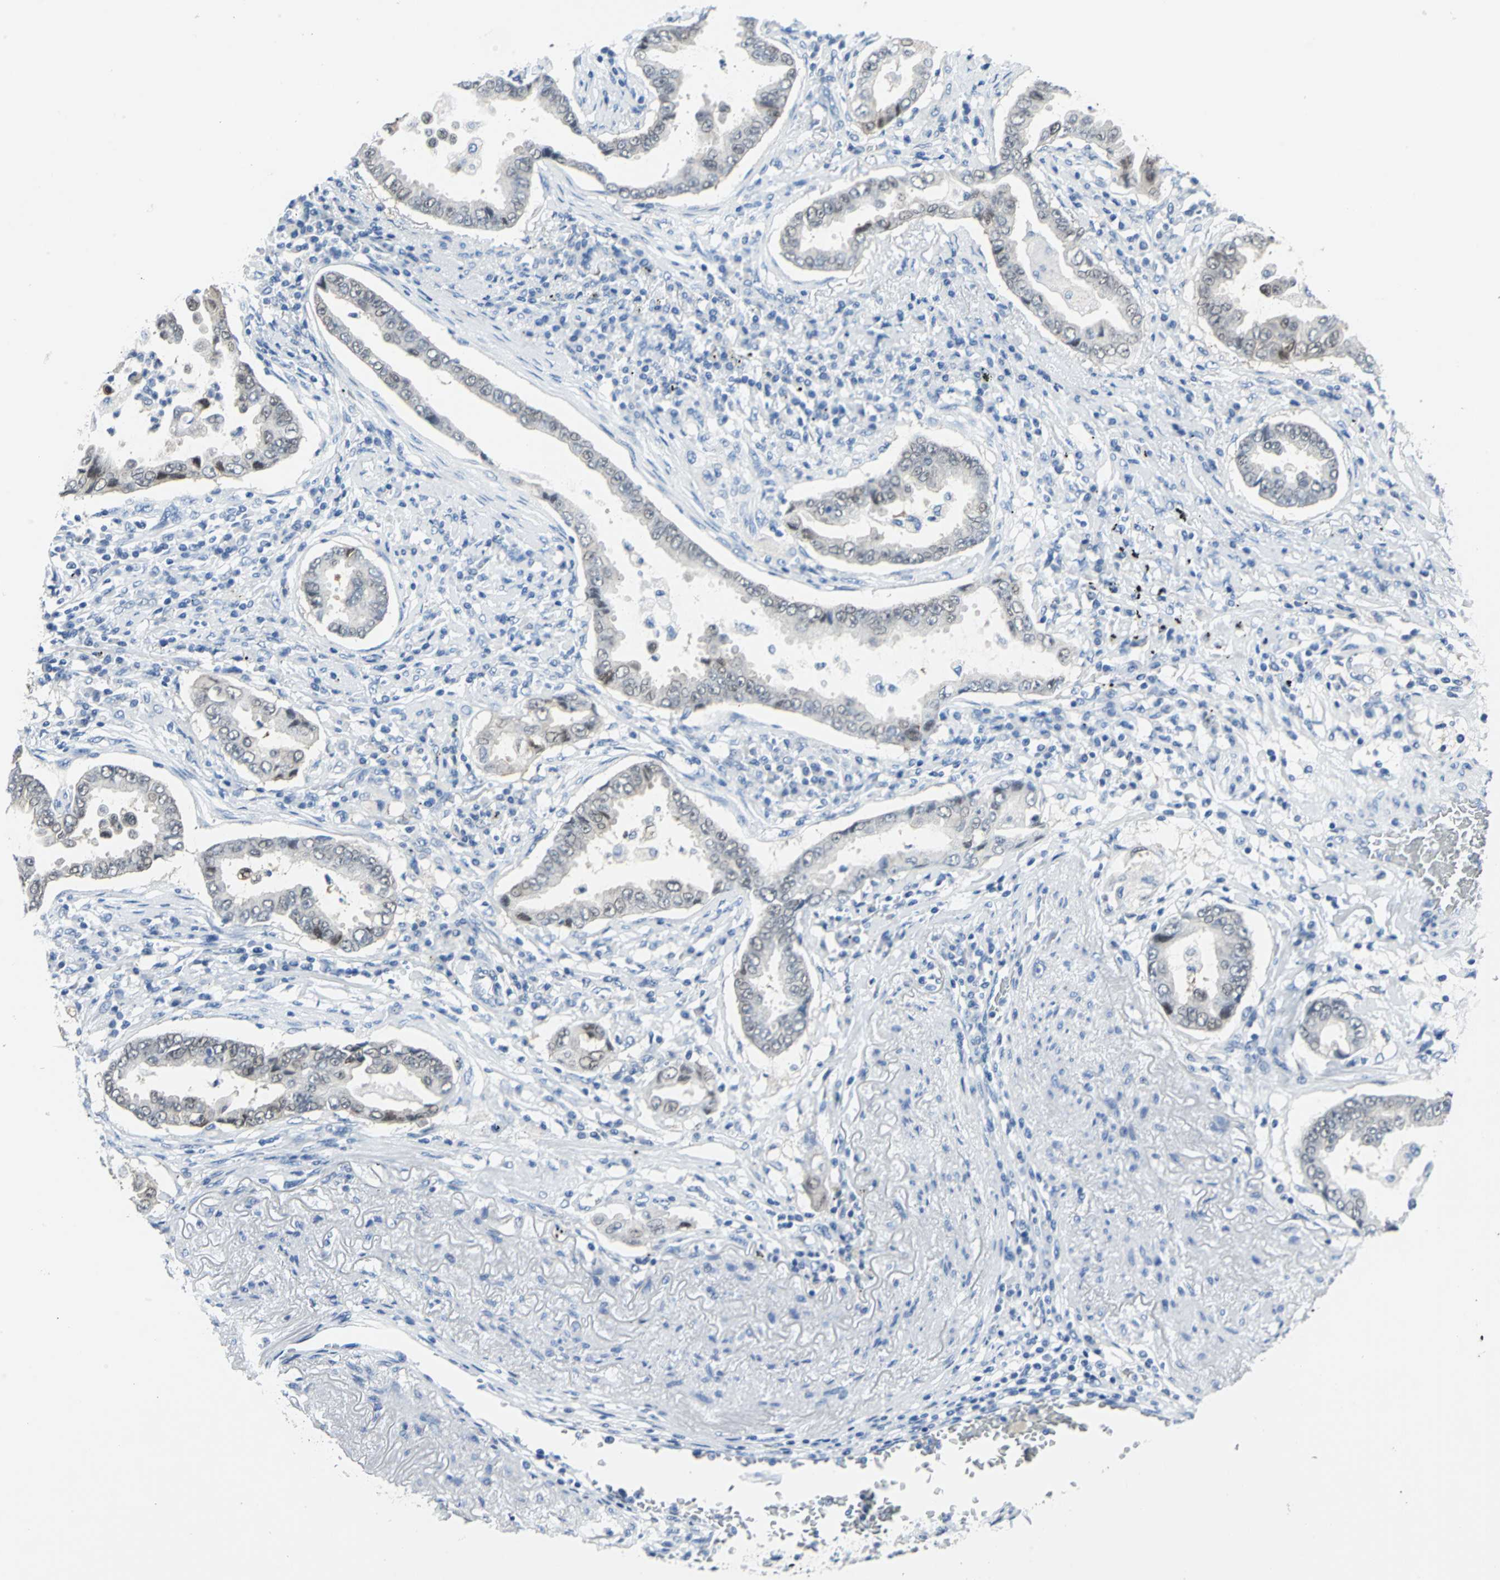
{"staining": {"intensity": "weak", "quantity": "<25%", "location": "cytoplasmic/membranous"}, "tissue": "lung cancer", "cell_type": "Tumor cells", "image_type": "cancer", "snomed": [{"axis": "morphology", "description": "Normal tissue, NOS"}, {"axis": "morphology", "description": "Inflammation, NOS"}, {"axis": "morphology", "description": "Adenocarcinoma, NOS"}, {"axis": "topography", "description": "Lung"}], "caption": "This is an IHC photomicrograph of lung adenocarcinoma. There is no staining in tumor cells.", "gene": "SFN", "patient": {"sex": "female", "age": 64}}